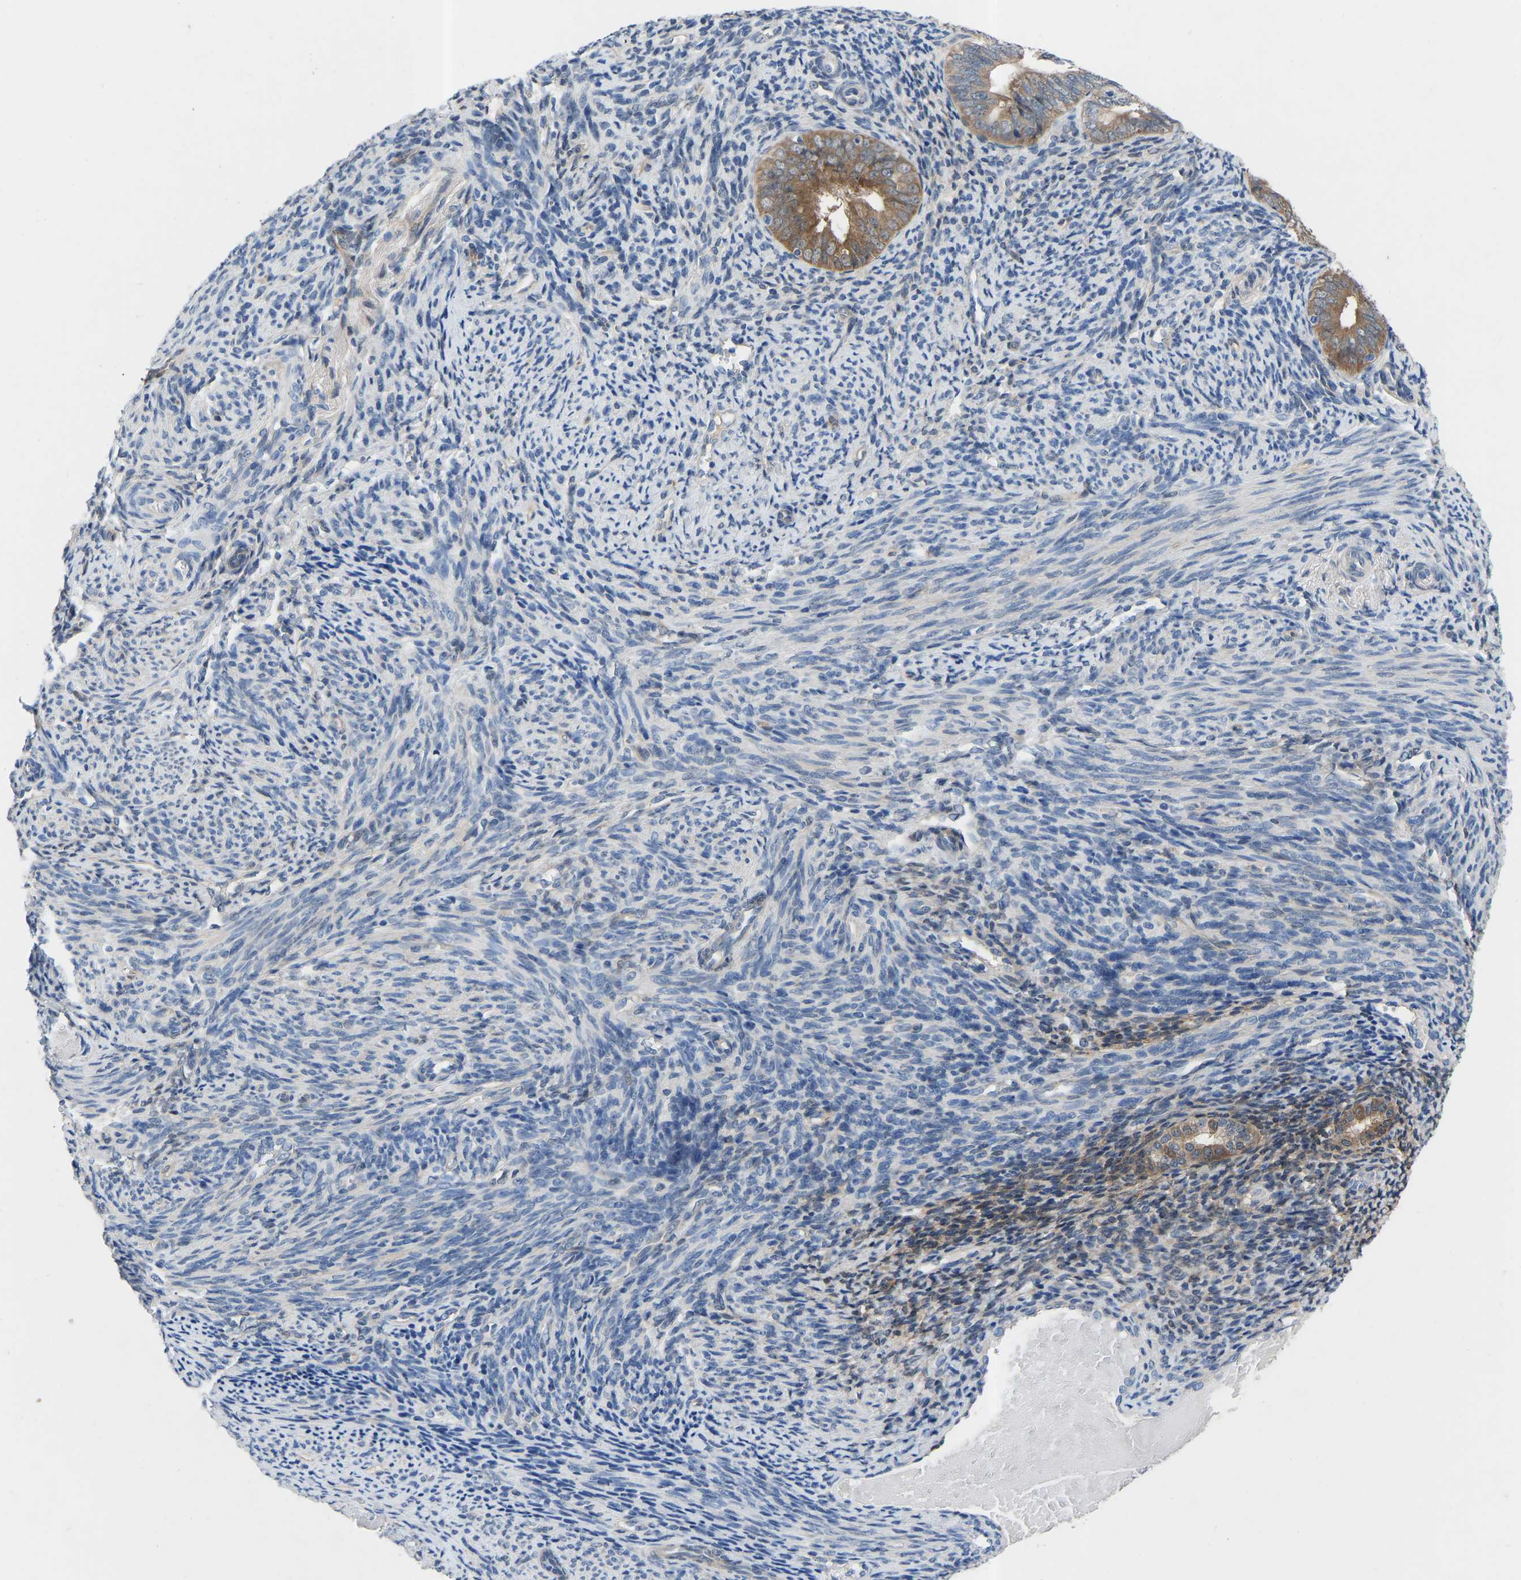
{"staining": {"intensity": "moderate", "quantity": ">75%", "location": "cytoplasmic/membranous"}, "tissue": "endometrial cancer", "cell_type": "Tumor cells", "image_type": "cancer", "snomed": [{"axis": "morphology", "description": "Adenocarcinoma, NOS"}, {"axis": "topography", "description": "Endometrium"}], "caption": "Immunohistochemical staining of human endometrial adenocarcinoma exhibits moderate cytoplasmic/membranous protein positivity in approximately >75% of tumor cells. The protein is shown in brown color, while the nuclei are stained blue.", "gene": "RBP1", "patient": {"sex": "female", "age": 63}}